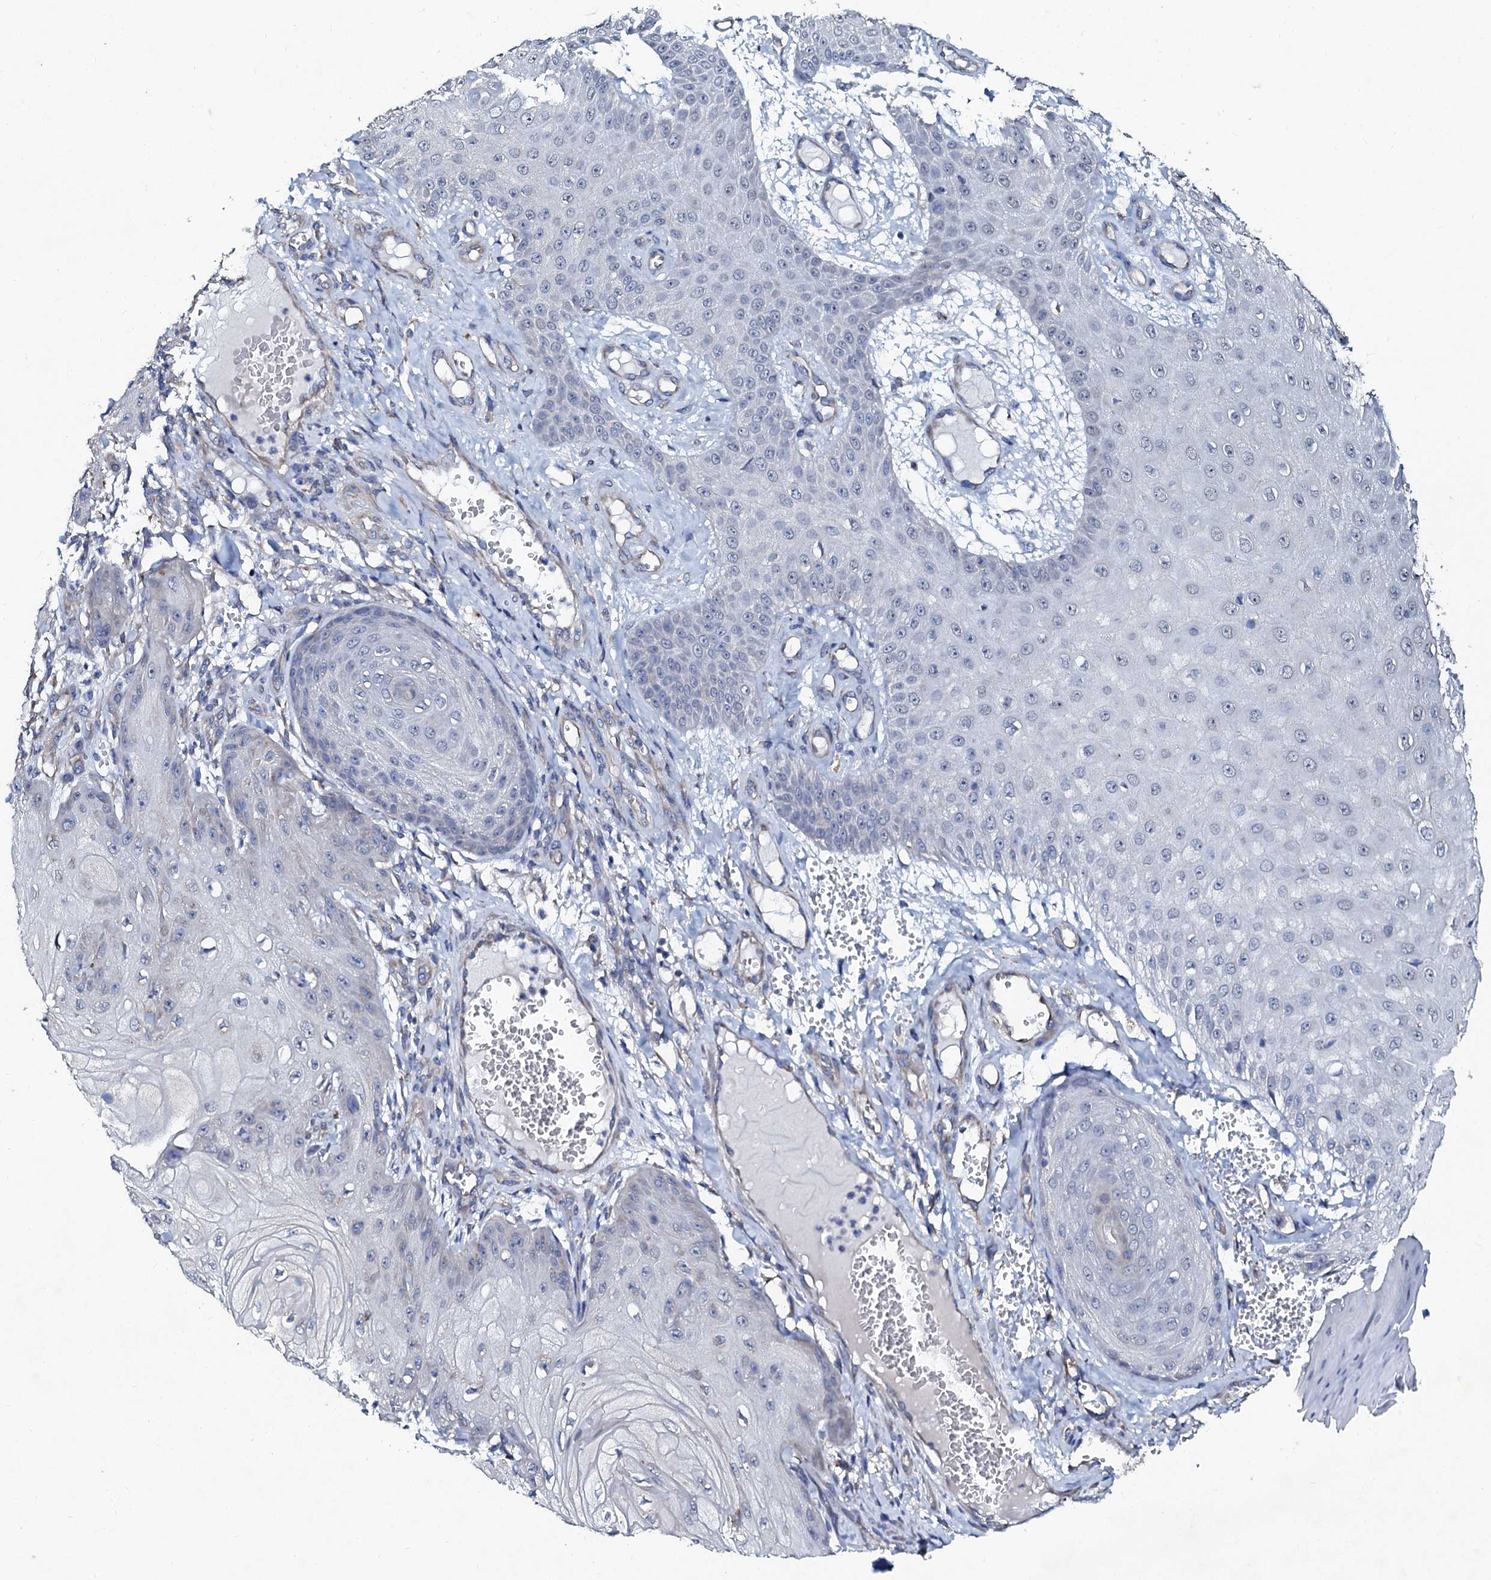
{"staining": {"intensity": "negative", "quantity": "none", "location": "none"}, "tissue": "skin cancer", "cell_type": "Tumor cells", "image_type": "cancer", "snomed": [{"axis": "morphology", "description": "Squamous cell carcinoma, NOS"}, {"axis": "topography", "description": "Skin"}], "caption": "DAB (3,3'-diaminobenzidine) immunohistochemical staining of skin cancer (squamous cell carcinoma) demonstrates no significant staining in tumor cells.", "gene": "GLCE", "patient": {"sex": "male", "age": 74}}